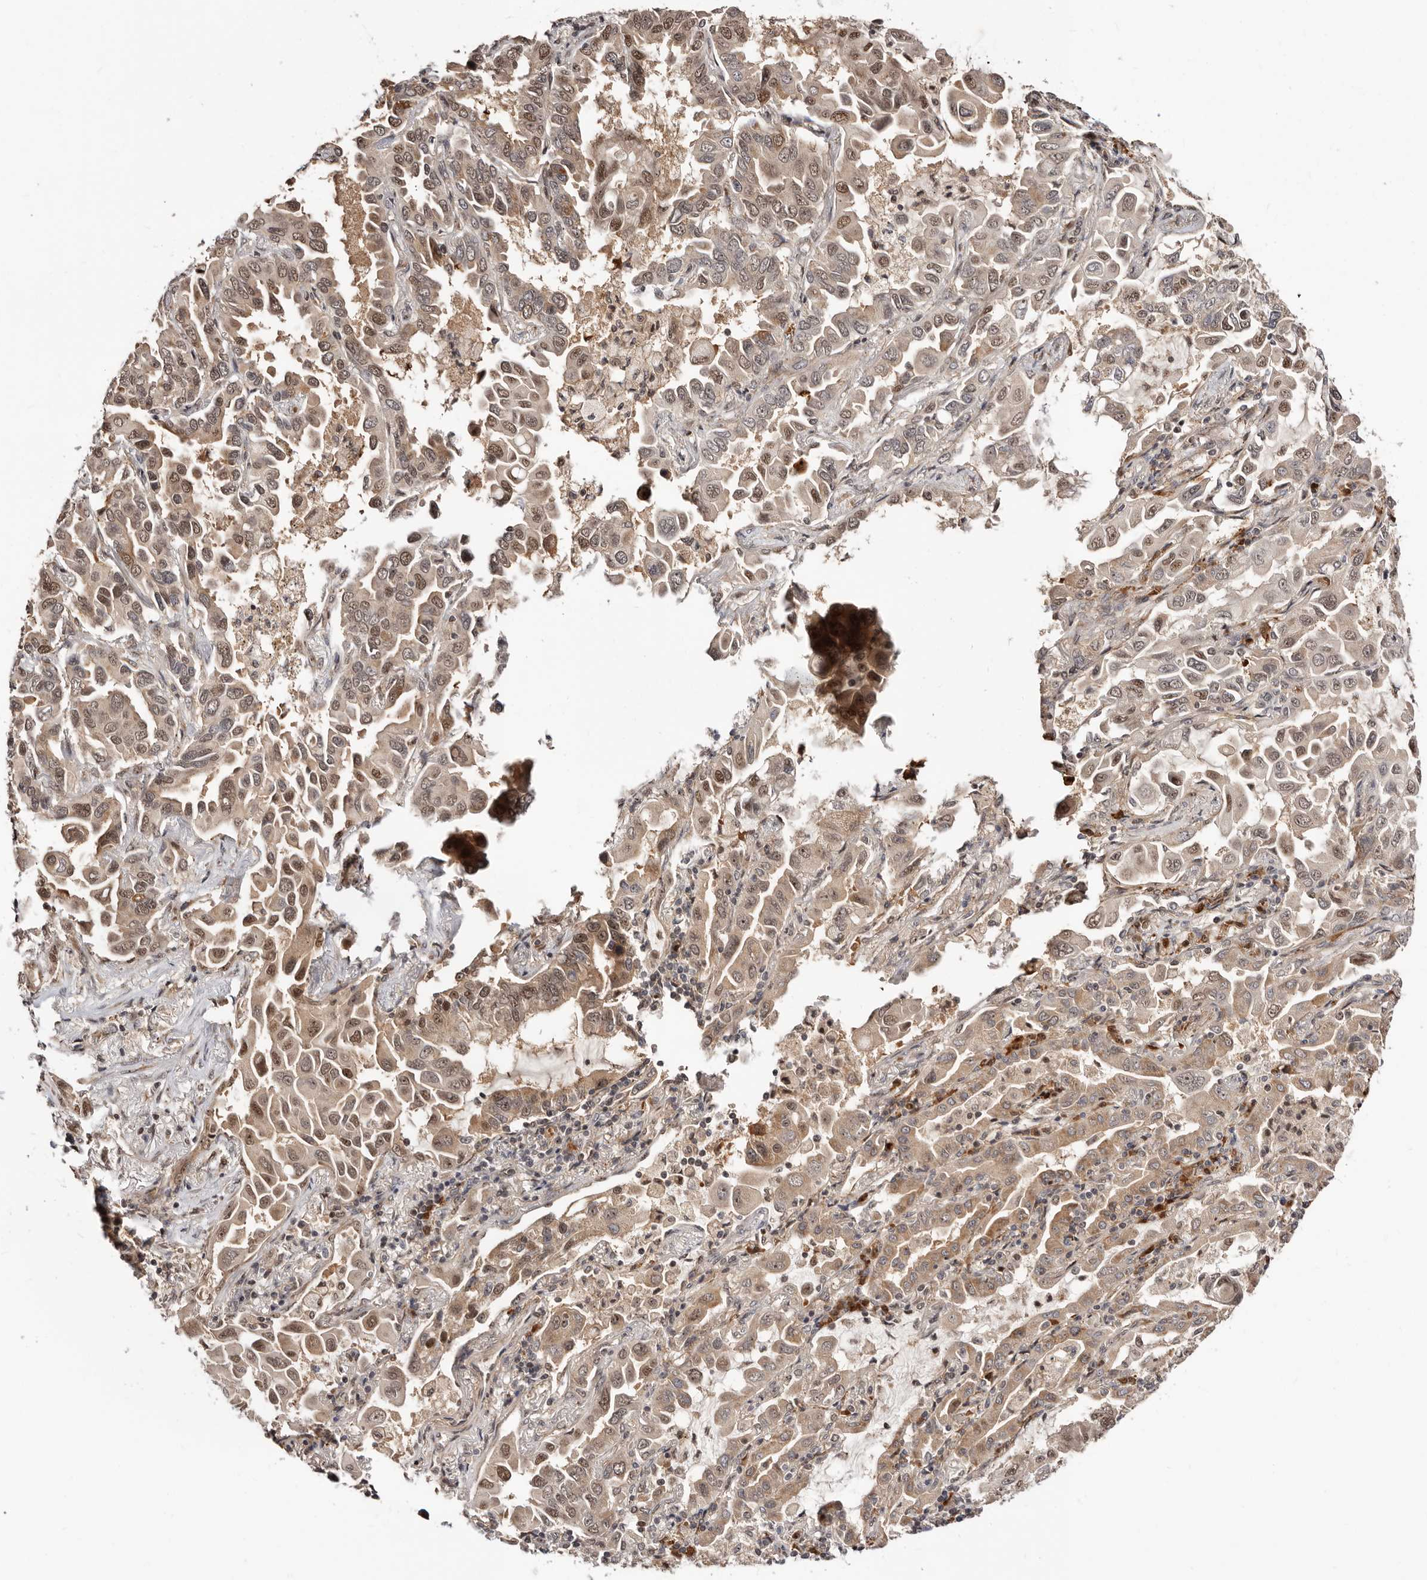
{"staining": {"intensity": "moderate", "quantity": "25%-75%", "location": "cytoplasmic/membranous,nuclear"}, "tissue": "lung cancer", "cell_type": "Tumor cells", "image_type": "cancer", "snomed": [{"axis": "morphology", "description": "Adenocarcinoma, NOS"}, {"axis": "topography", "description": "Lung"}], "caption": "A photomicrograph showing moderate cytoplasmic/membranous and nuclear staining in approximately 25%-75% of tumor cells in adenocarcinoma (lung), as visualized by brown immunohistochemical staining.", "gene": "APOL6", "patient": {"sex": "male", "age": 64}}